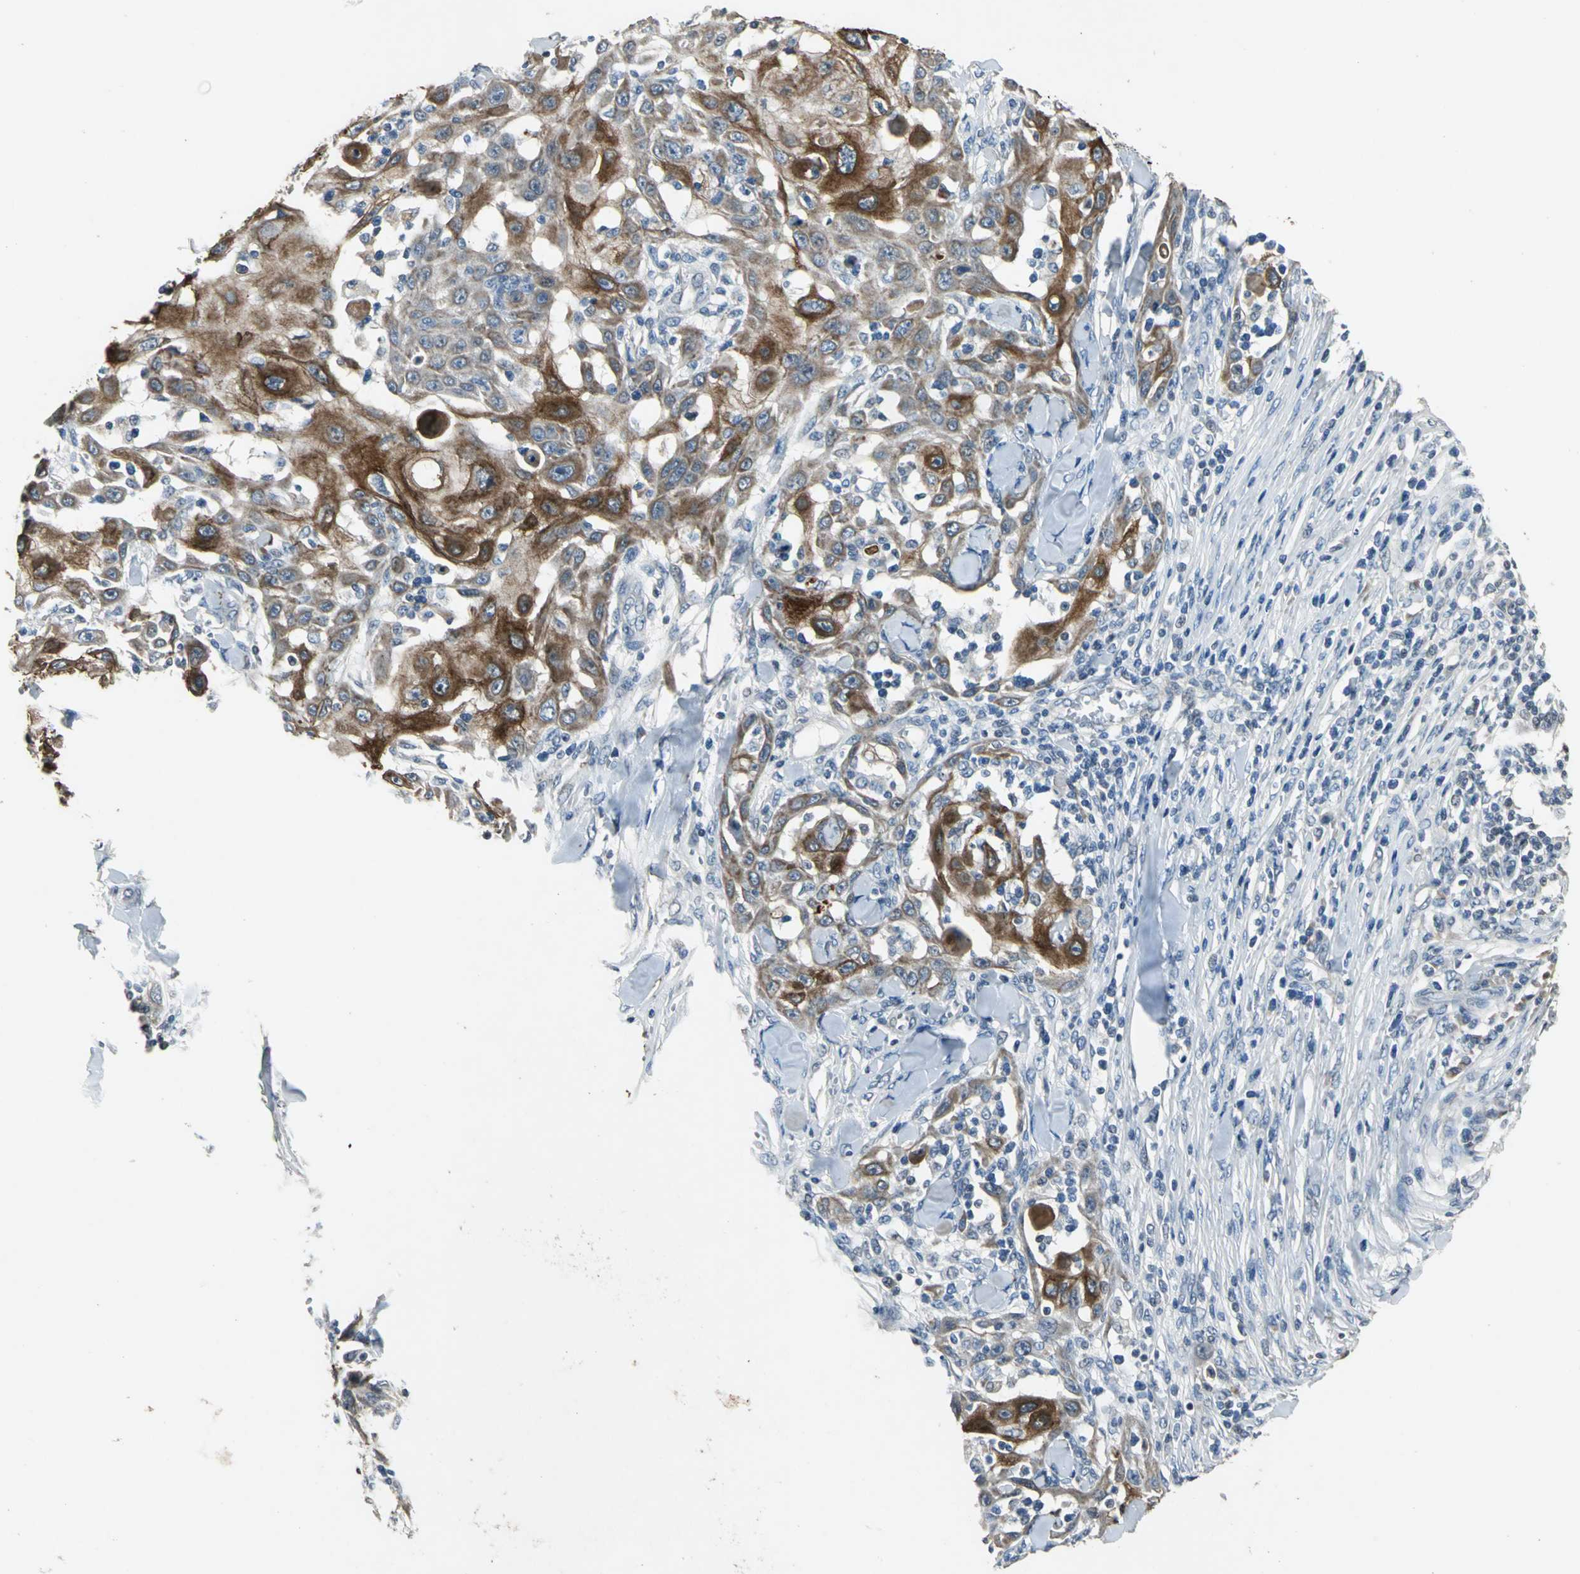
{"staining": {"intensity": "moderate", "quantity": "25%-75%", "location": "cytoplasmic/membranous"}, "tissue": "skin cancer", "cell_type": "Tumor cells", "image_type": "cancer", "snomed": [{"axis": "morphology", "description": "Squamous cell carcinoma, NOS"}, {"axis": "topography", "description": "Skin"}], "caption": "Immunohistochemical staining of human skin cancer demonstrates moderate cytoplasmic/membranous protein expression in approximately 25%-75% of tumor cells.", "gene": "JADE3", "patient": {"sex": "male", "age": 24}}